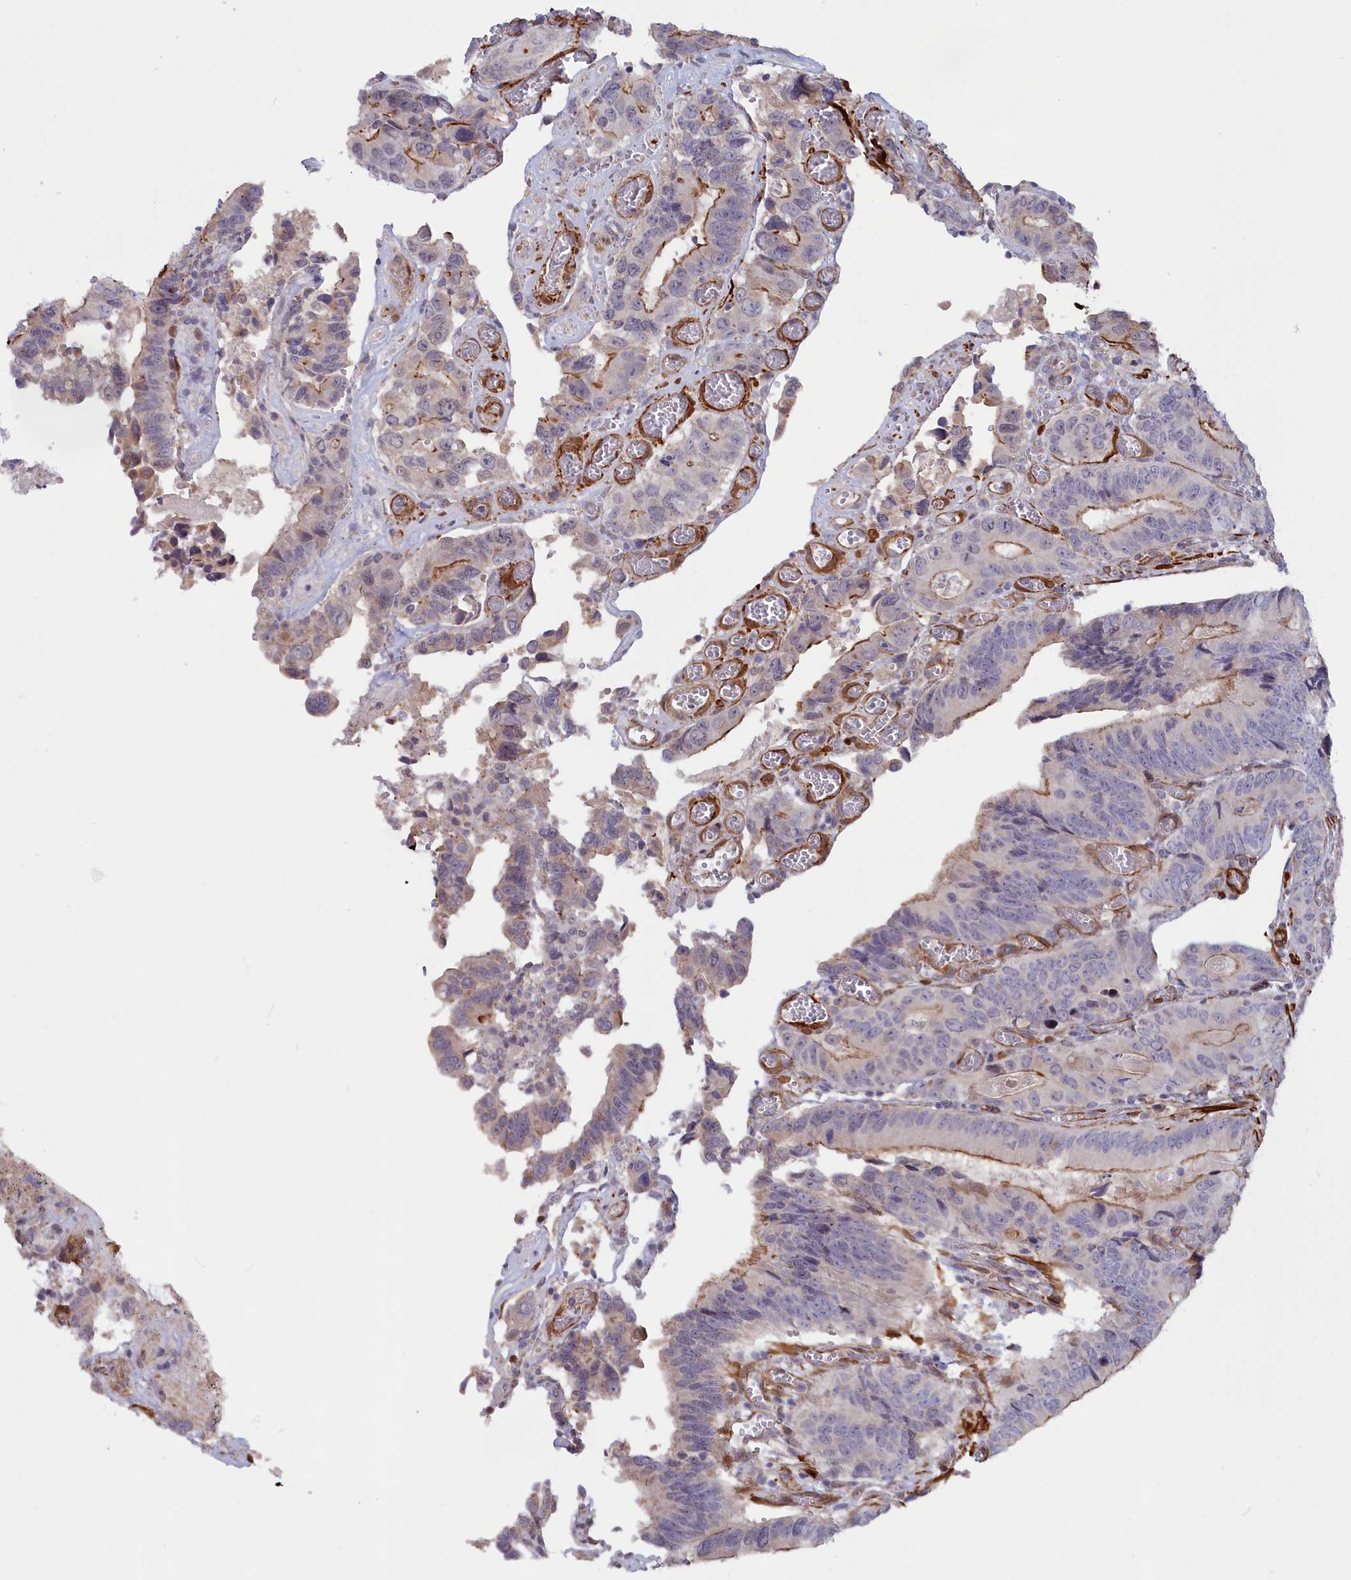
{"staining": {"intensity": "strong", "quantity": "<25%", "location": "cytoplasmic/membranous"}, "tissue": "colorectal cancer", "cell_type": "Tumor cells", "image_type": "cancer", "snomed": [{"axis": "morphology", "description": "Adenocarcinoma, NOS"}, {"axis": "topography", "description": "Colon"}], "caption": "A photomicrograph of human colorectal adenocarcinoma stained for a protein demonstrates strong cytoplasmic/membranous brown staining in tumor cells.", "gene": "CCDC154", "patient": {"sex": "male", "age": 84}}